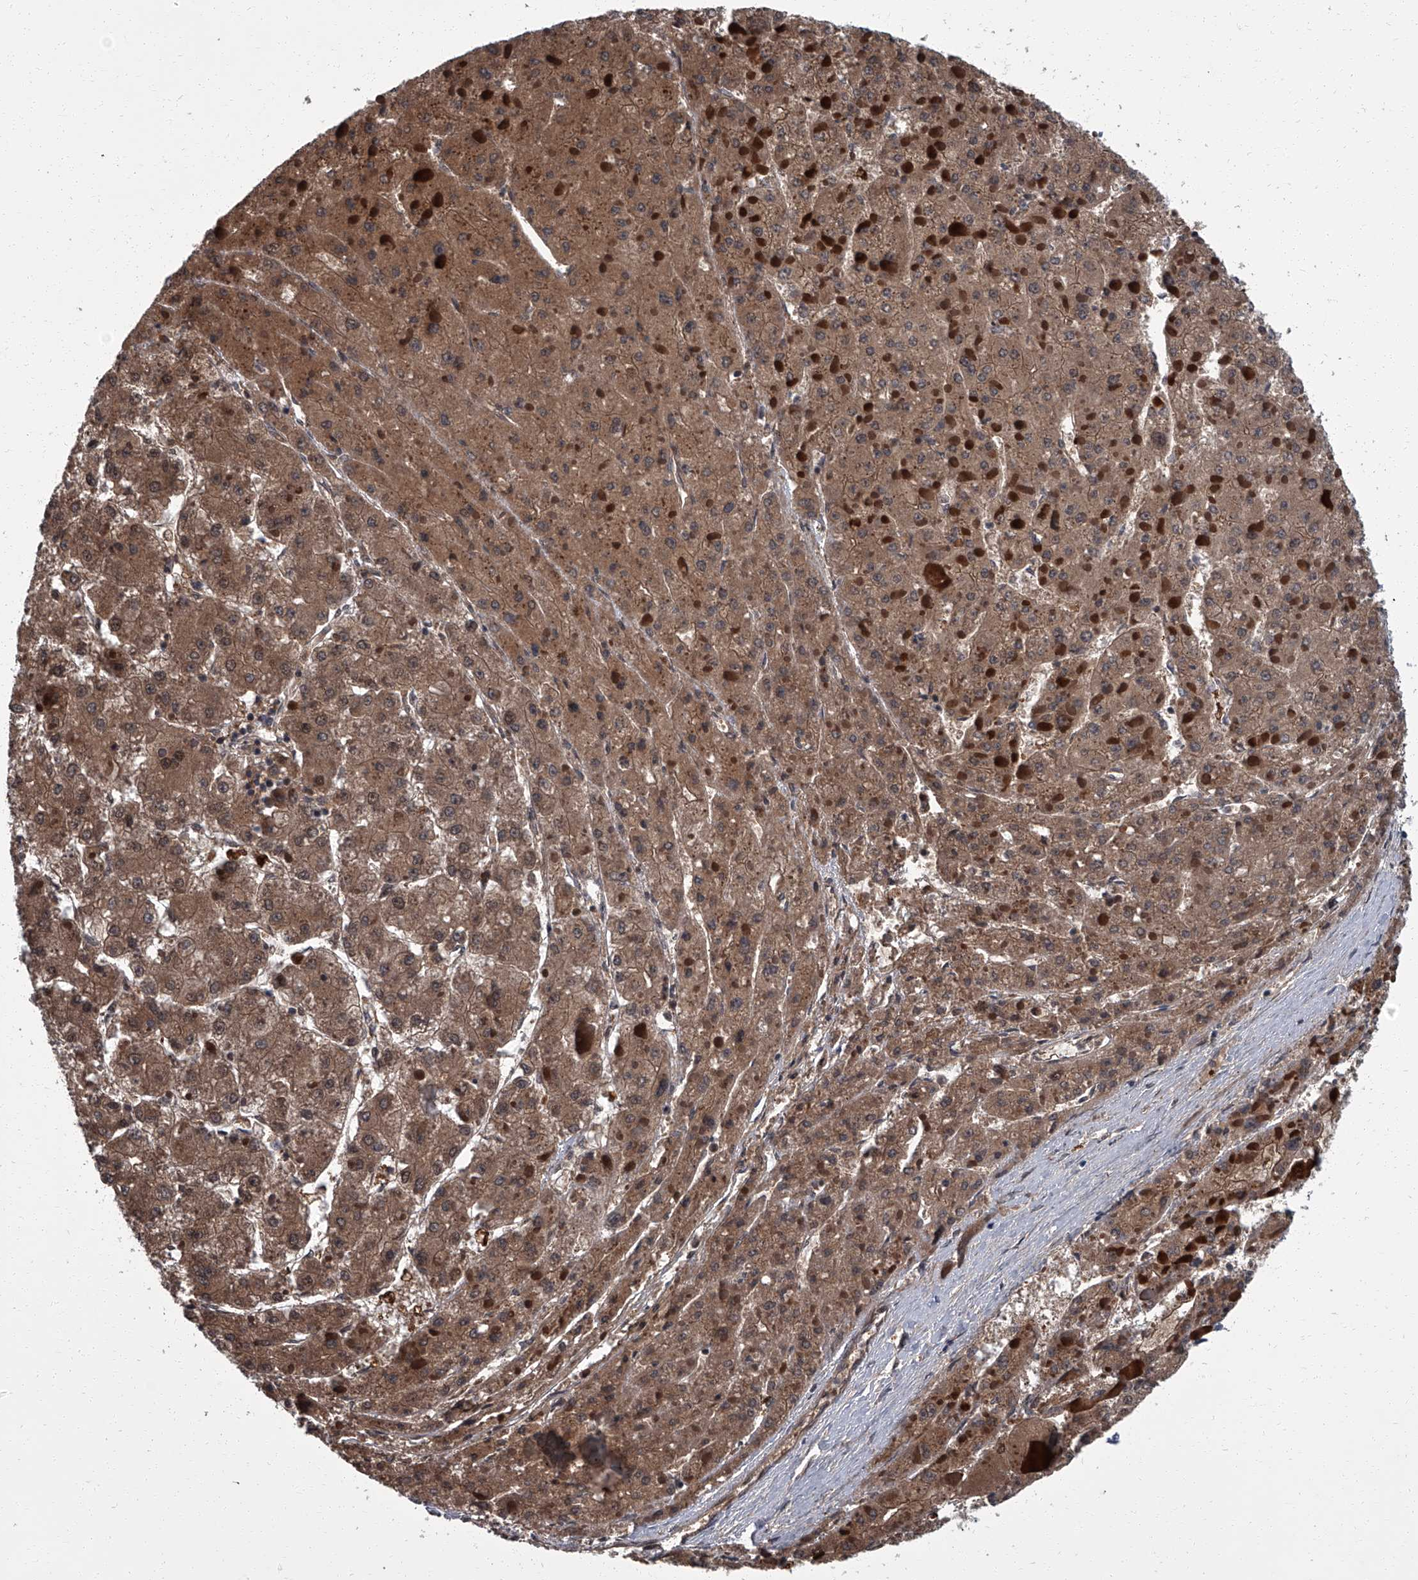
{"staining": {"intensity": "moderate", "quantity": ">75%", "location": "cytoplasmic/membranous"}, "tissue": "liver cancer", "cell_type": "Tumor cells", "image_type": "cancer", "snomed": [{"axis": "morphology", "description": "Carcinoma, Hepatocellular, NOS"}, {"axis": "topography", "description": "Liver"}], "caption": "Liver cancer (hepatocellular carcinoma) stained with IHC displays moderate cytoplasmic/membranous expression in approximately >75% of tumor cells.", "gene": "ZNF274", "patient": {"sex": "female", "age": 73}}